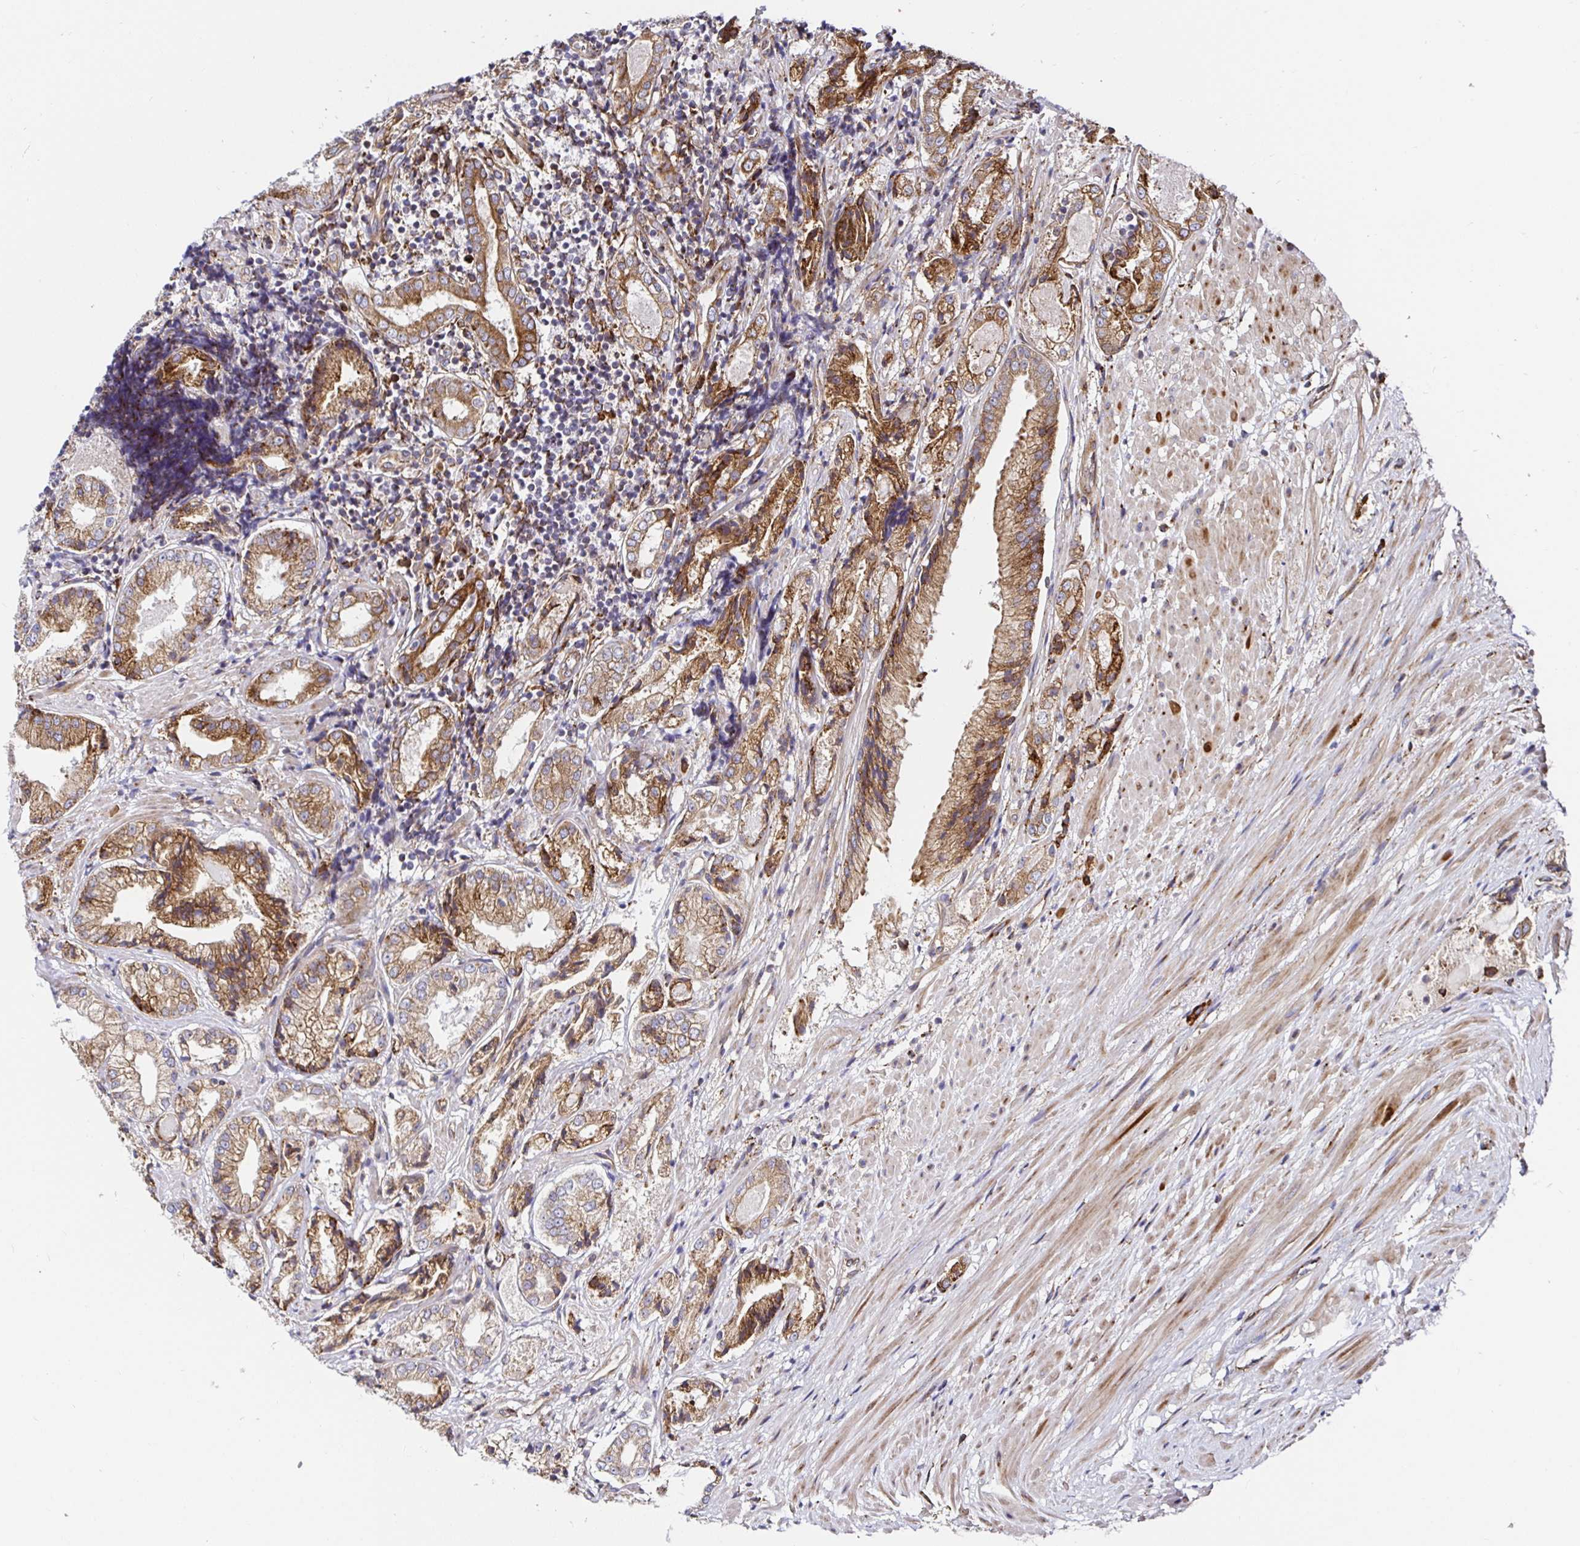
{"staining": {"intensity": "moderate", "quantity": ">75%", "location": "cytoplasmic/membranous"}, "tissue": "prostate cancer", "cell_type": "Tumor cells", "image_type": "cancer", "snomed": [{"axis": "morphology", "description": "Adenocarcinoma, High grade"}, {"axis": "topography", "description": "Prostate"}], "caption": "DAB (3,3'-diaminobenzidine) immunohistochemical staining of human prostate cancer demonstrates moderate cytoplasmic/membranous protein staining in about >75% of tumor cells. (brown staining indicates protein expression, while blue staining denotes nuclei).", "gene": "SMYD3", "patient": {"sex": "male", "age": 61}}